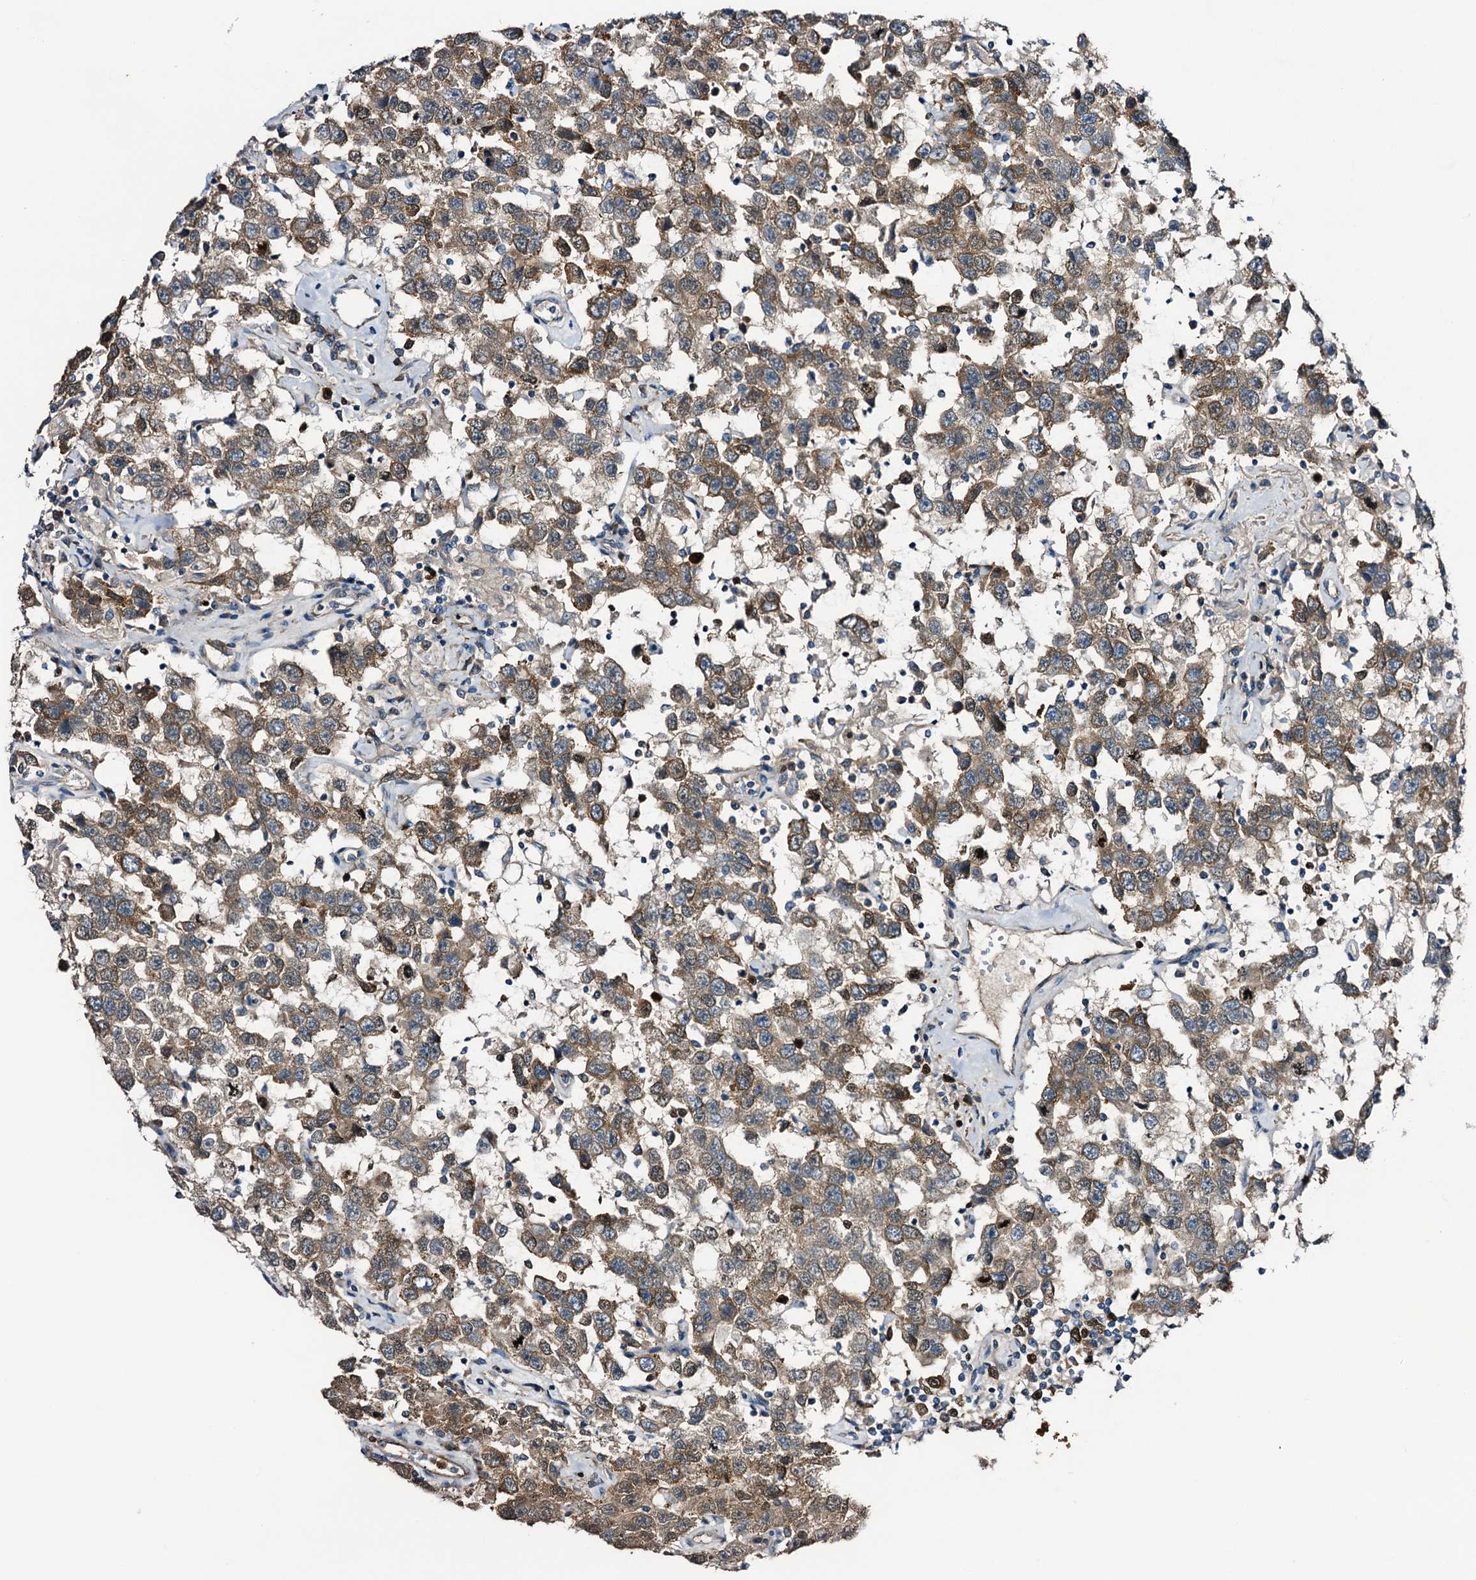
{"staining": {"intensity": "moderate", "quantity": ">75%", "location": "cytoplasmic/membranous"}, "tissue": "testis cancer", "cell_type": "Tumor cells", "image_type": "cancer", "snomed": [{"axis": "morphology", "description": "Seminoma, NOS"}, {"axis": "topography", "description": "Testis"}], "caption": "Testis cancer stained with immunohistochemistry demonstrates moderate cytoplasmic/membranous positivity in approximately >75% of tumor cells.", "gene": "NCAPD2", "patient": {"sex": "male", "age": 41}}